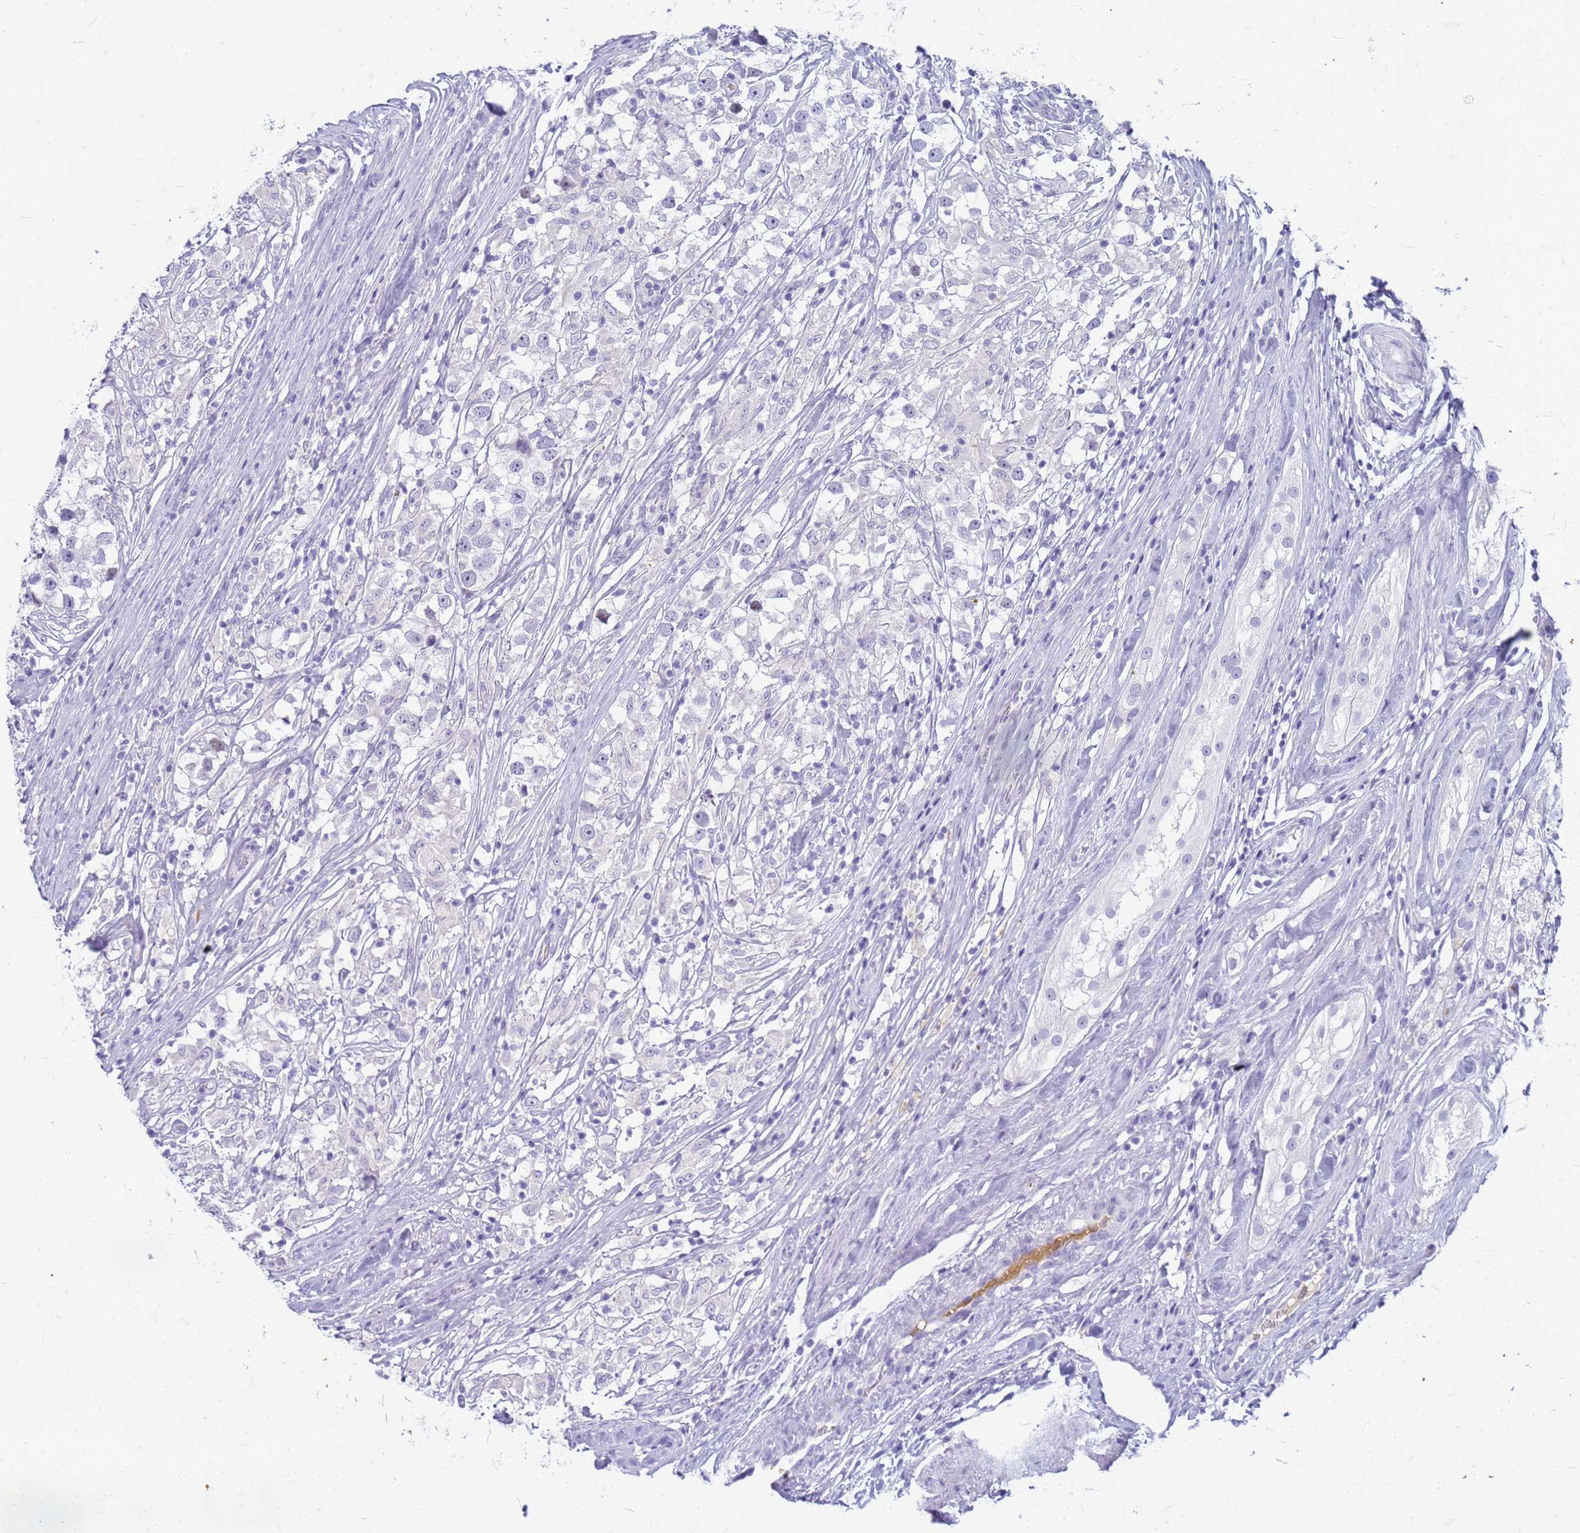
{"staining": {"intensity": "weak", "quantity": "<25%", "location": "nuclear"}, "tissue": "testis cancer", "cell_type": "Tumor cells", "image_type": "cancer", "snomed": [{"axis": "morphology", "description": "Seminoma, NOS"}, {"axis": "topography", "description": "Testis"}], "caption": "There is no significant staining in tumor cells of testis cancer (seminoma).", "gene": "CFAP100", "patient": {"sex": "male", "age": 46}}